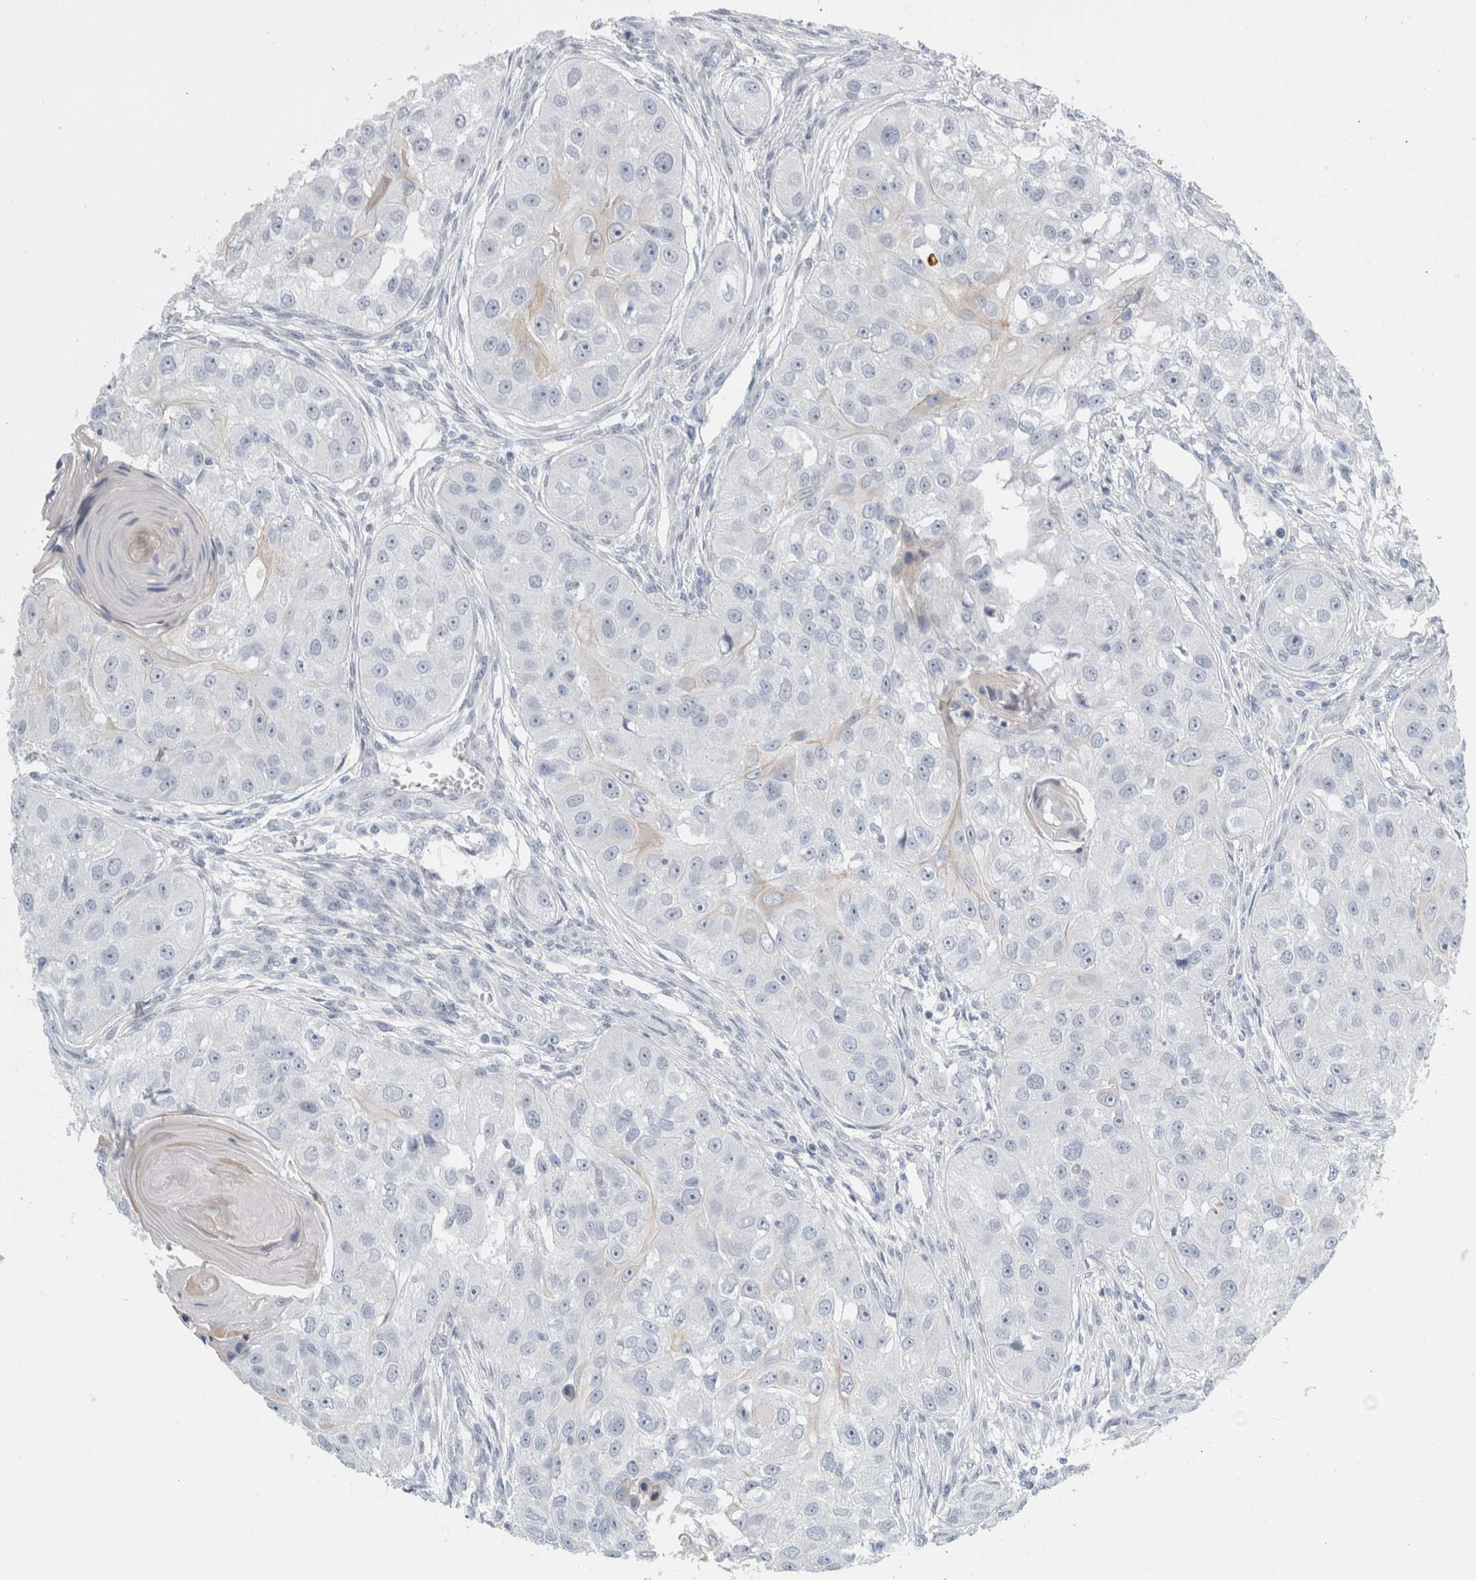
{"staining": {"intensity": "negative", "quantity": "none", "location": "none"}, "tissue": "head and neck cancer", "cell_type": "Tumor cells", "image_type": "cancer", "snomed": [{"axis": "morphology", "description": "Normal tissue, NOS"}, {"axis": "morphology", "description": "Squamous cell carcinoma, NOS"}, {"axis": "topography", "description": "Skeletal muscle"}, {"axis": "topography", "description": "Head-Neck"}], "caption": "Image shows no significant protein expression in tumor cells of squamous cell carcinoma (head and neck).", "gene": "RPH3AL", "patient": {"sex": "male", "age": 51}}